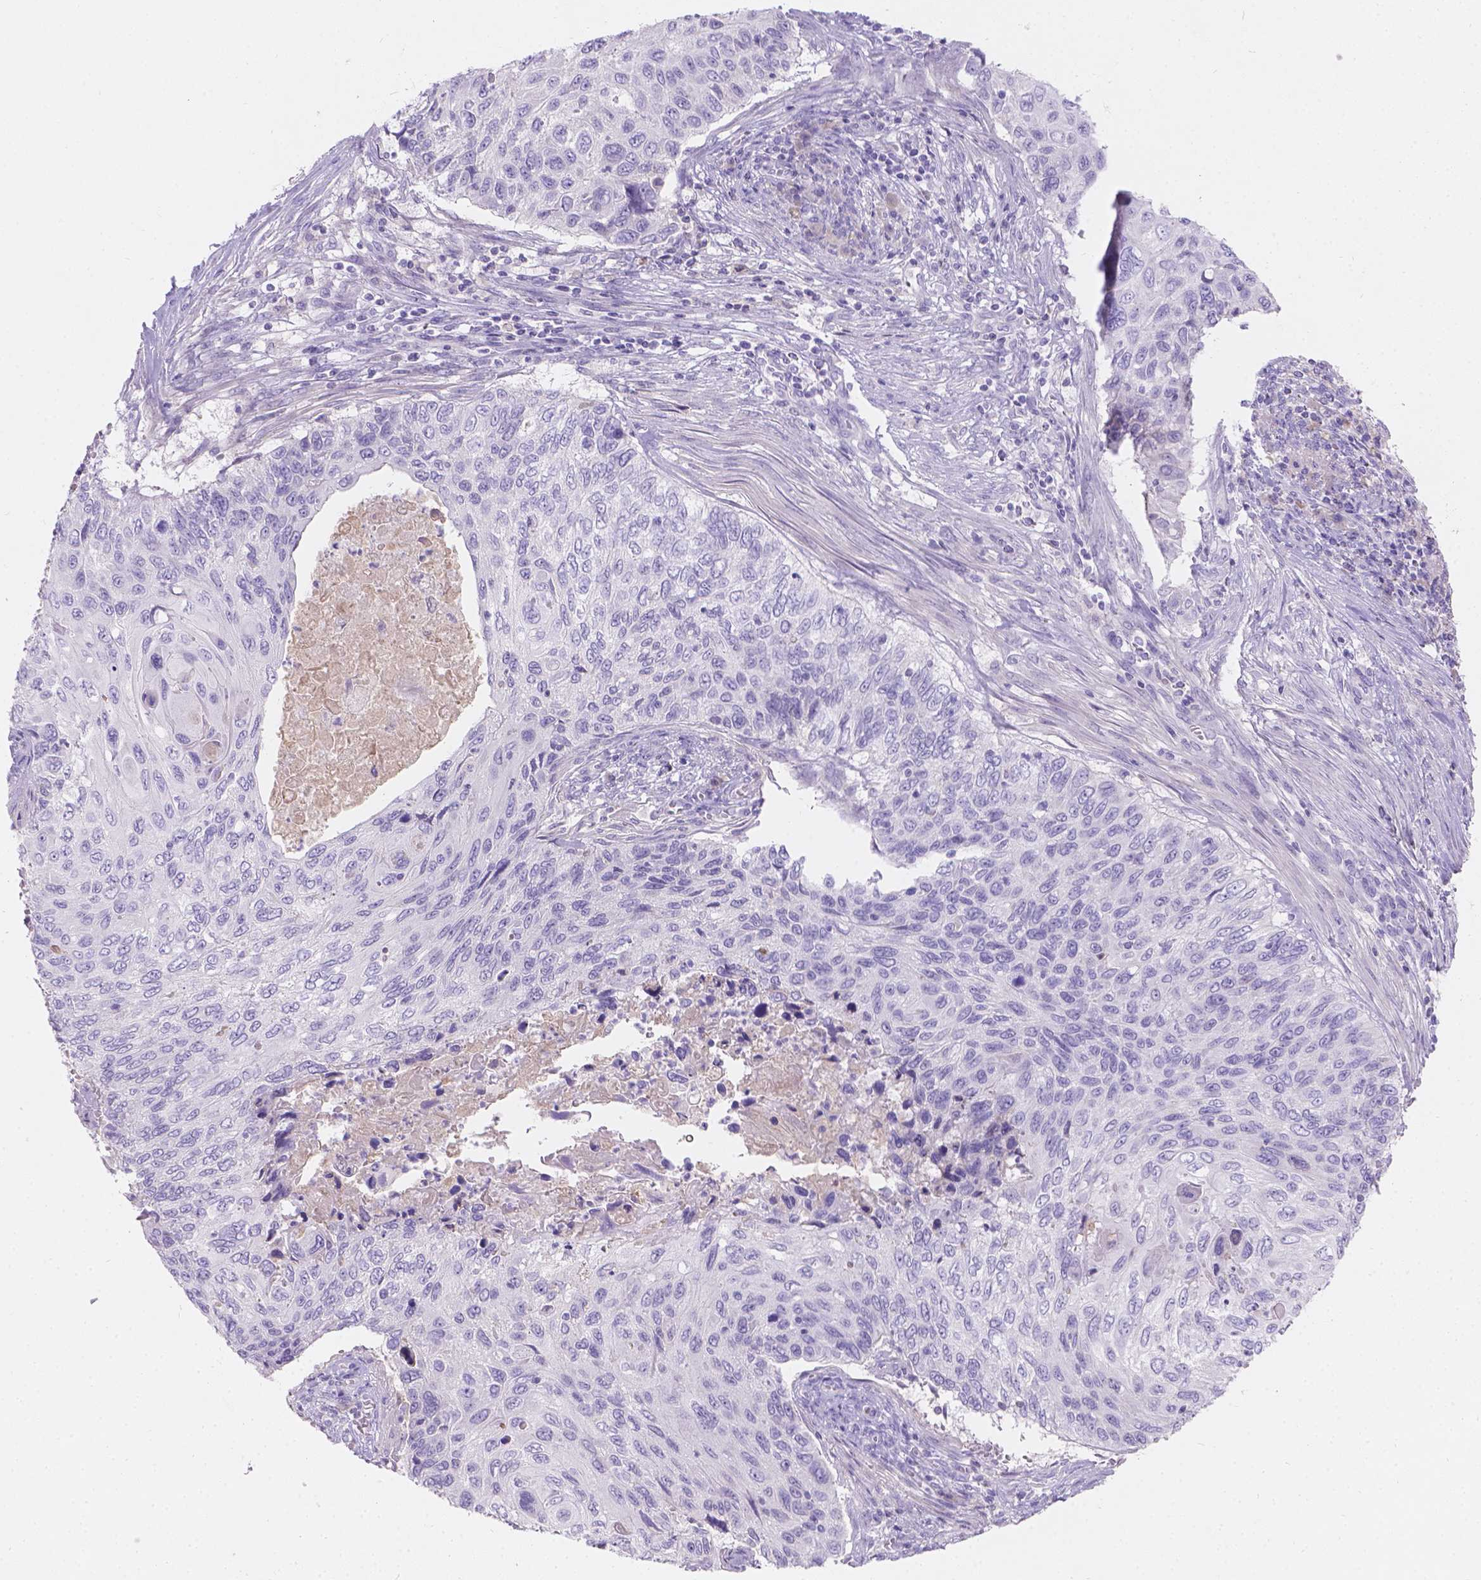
{"staining": {"intensity": "negative", "quantity": "none", "location": "none"}, "tissue": "cervical cancer", "cell_type": "Tumor cells", "image_type": "cancer", "snomed": [{"axis": "morphology", "description": "Squamous cell carcinoma, NOS"}, {"axis": "topography", "description": "Cervix"}], "caption": "A high-resolution histopathology image shows immunohistochemistry (IHC) staining of cervical squamous cell carcinoma, which reveals no significant positivity in tumor cells.", "gene": "GAL3ST2", "patient": {"sex": "female", "age": 70}}